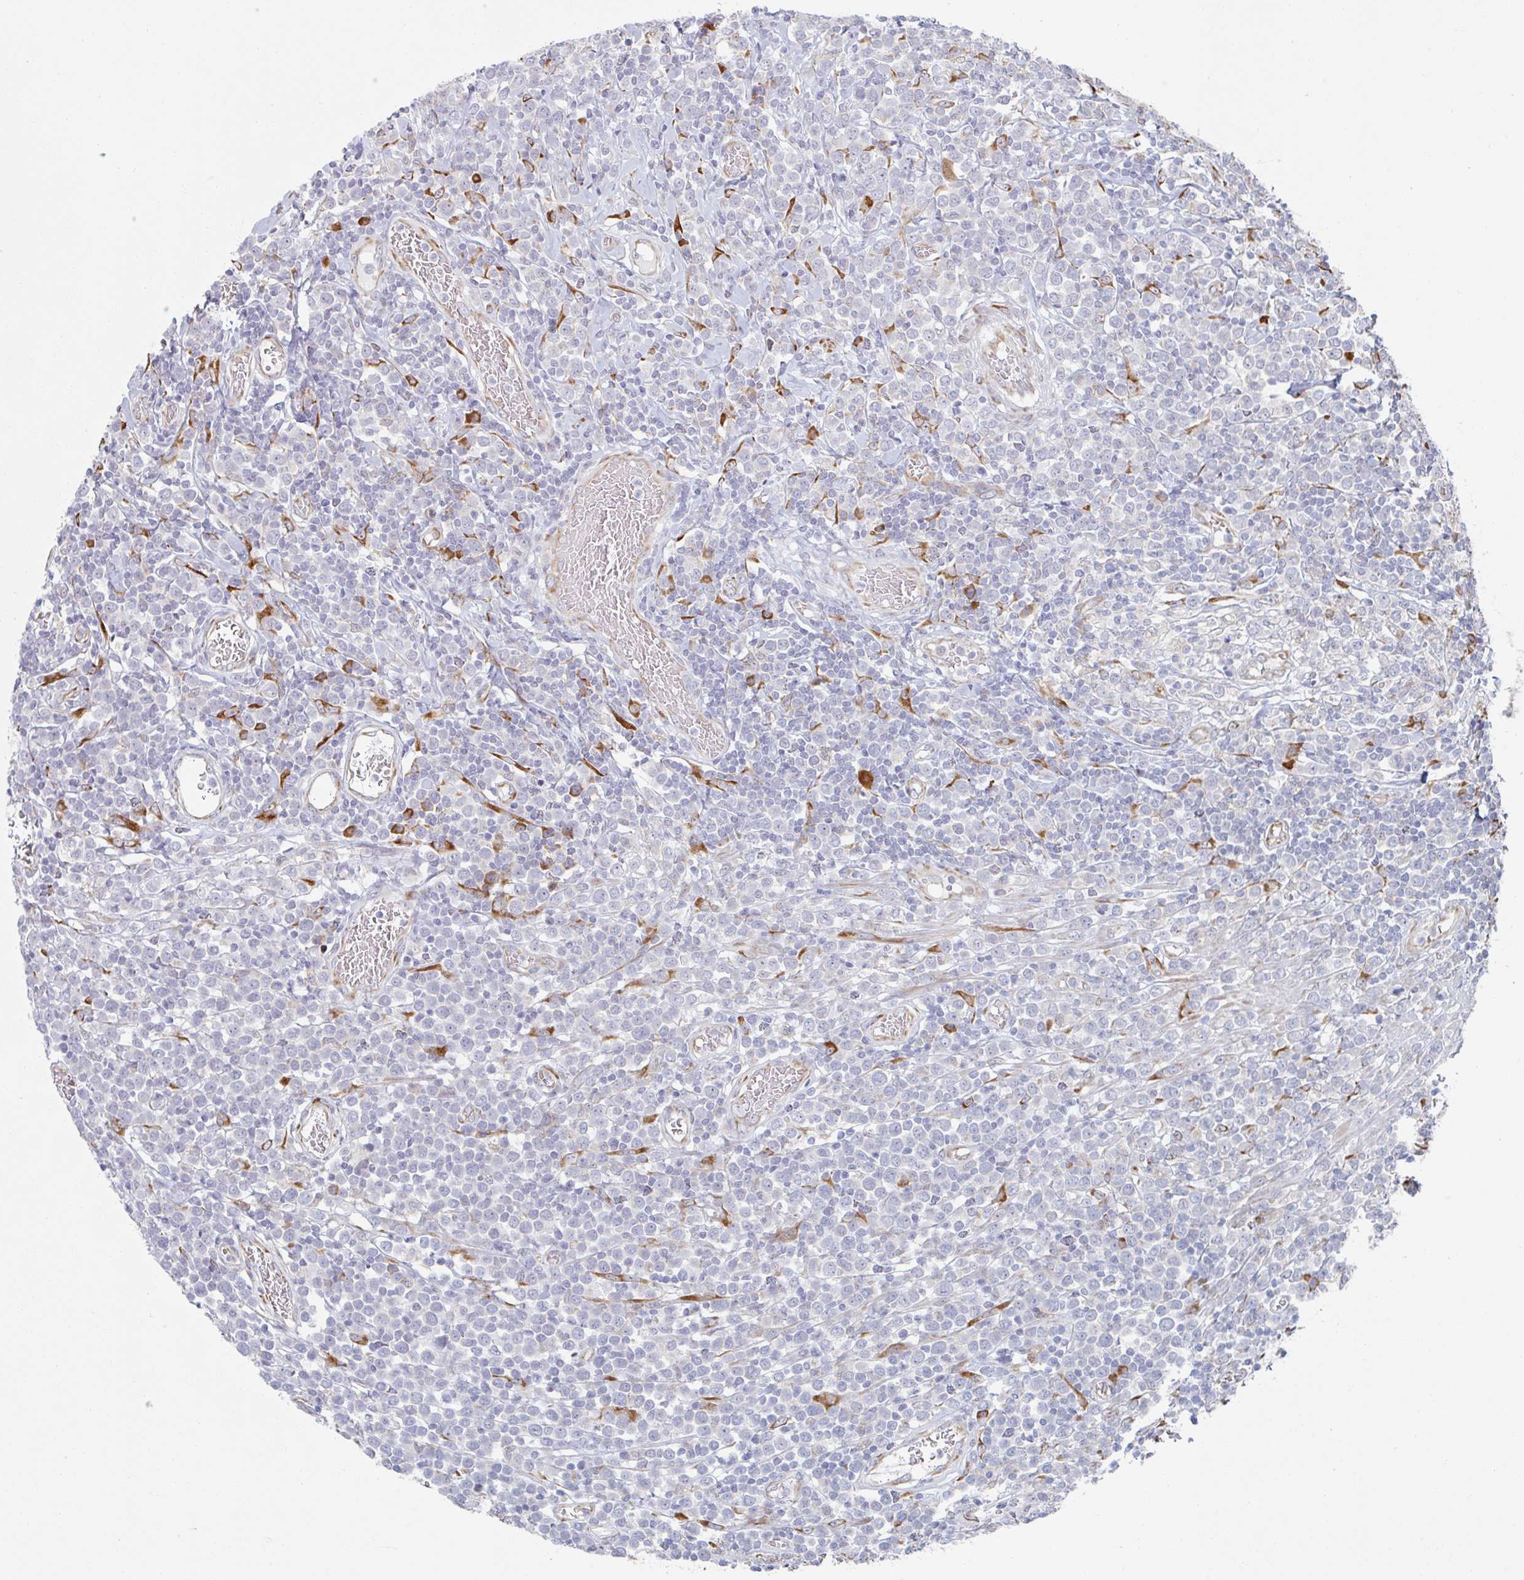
{"staining": {"intensity": "negative", "quantity": "none", "location": "none"}, "tissue": "lymphoma", "cell_type": "Tumor cells", "image_type": "cancer", "snomed": [{"axis": "morphology", "description": "Malignant lymphoma, non-Hodgkin's type, High grade"}, {"axis": "topography", "description": "Soft tissue"}], "caption": "High-grade malignant lymphoma, non-Hodgkin's type stained for a protein using immunohistochemistry reveals no expression tumor cells.", "gene": "TRAPPC10", "patient": {"sex": "female", "age": 56}}